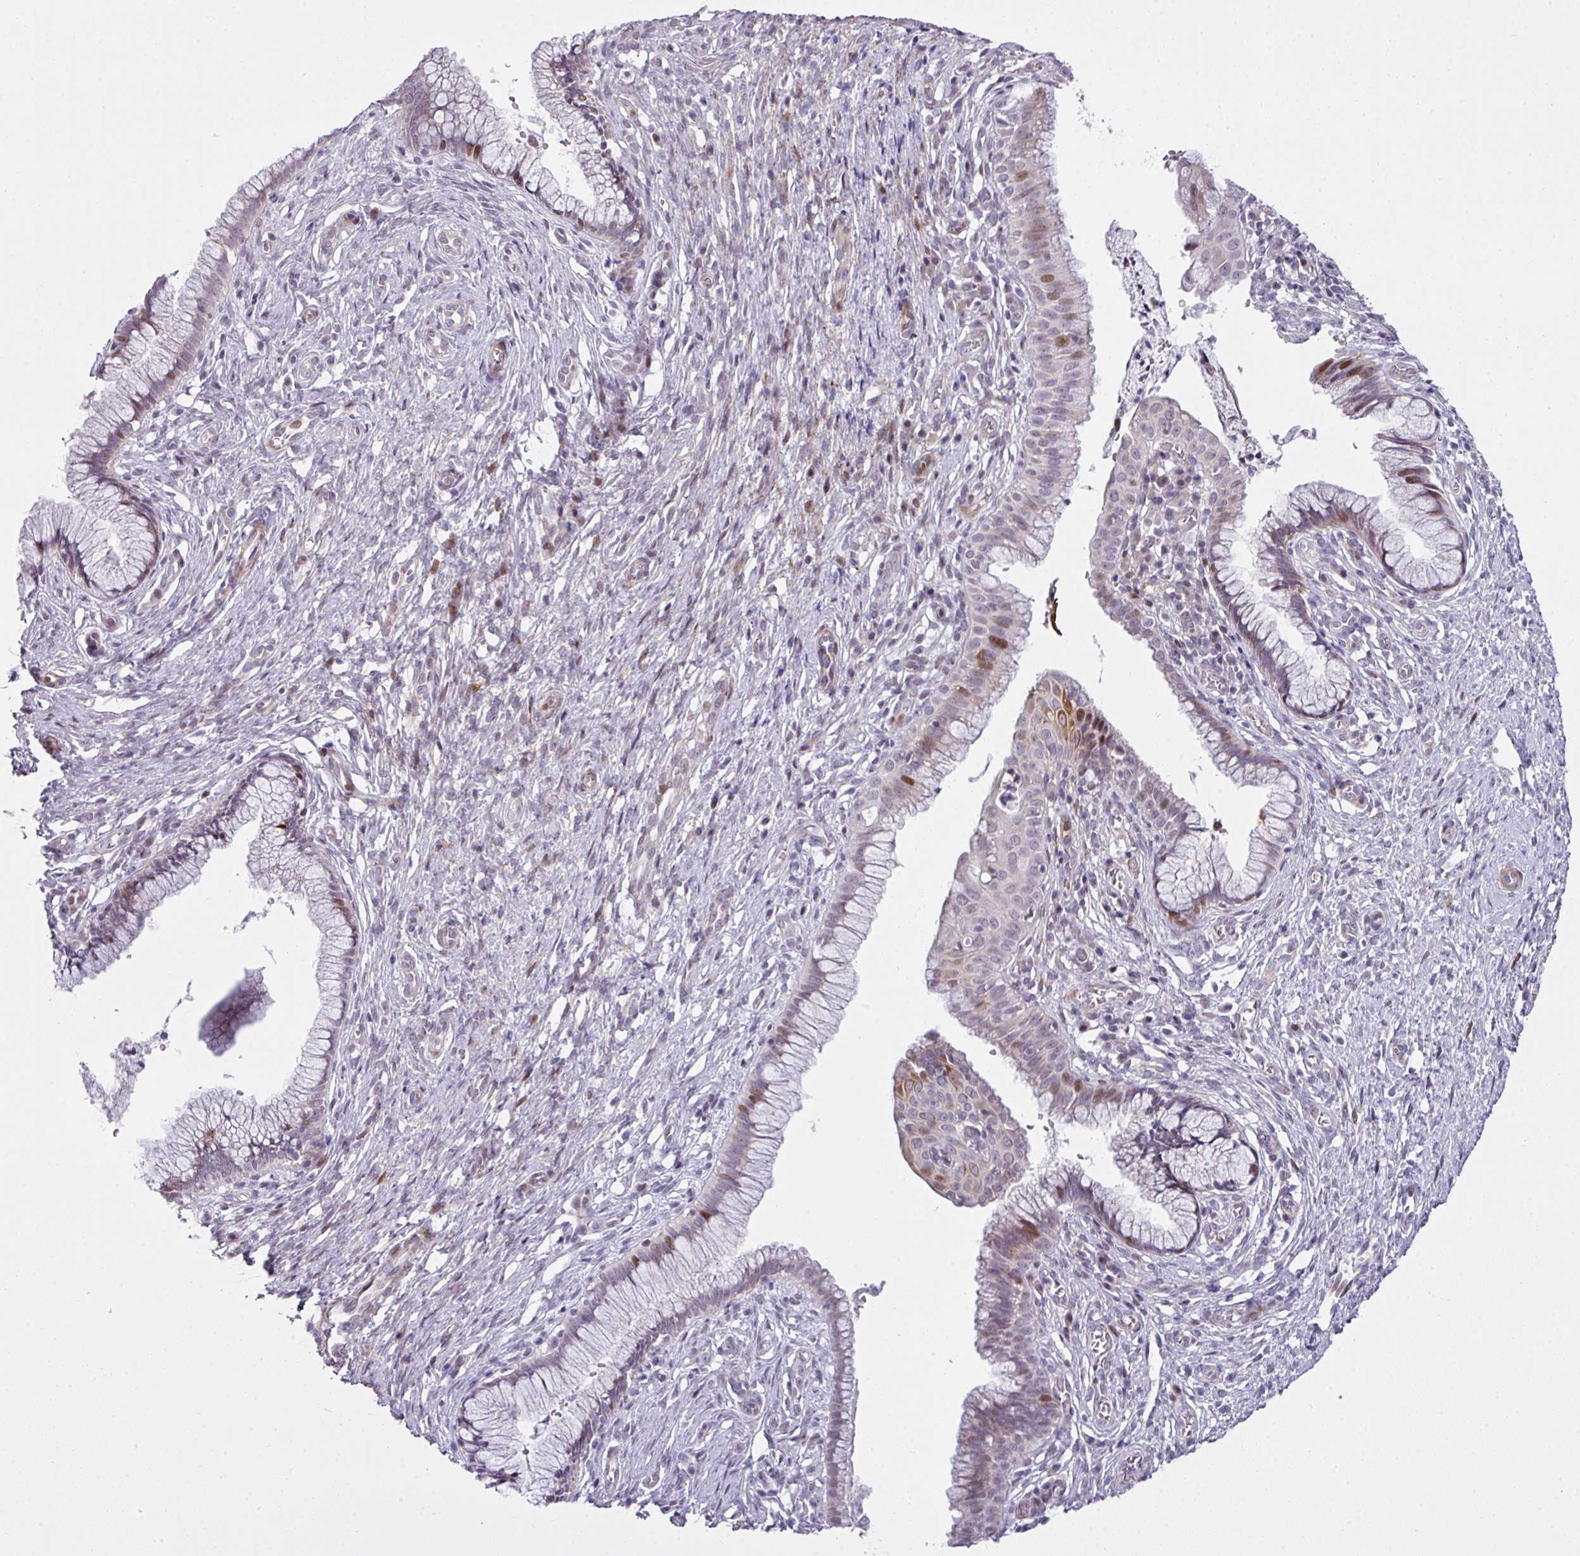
{"staining": {"intensity": "moderate", "quantity": "<25%", "location": "nuclear"}, "tissue": "cervix", "cell_type": "Glandular cells", "image_type": "normal", "snomed": [{"axis": "morphology", "description": "Normal tissue, NOS"}, {"axis": "topography", "description": "Cervix"}], "caption": "A brown stain highlights moderate nuclear expression of a protein in glandular cells of normal cervix. (DAB IHC with brightfield microscopy, high magnification).", "gene": "ZNF688", "patient": {"sex": "female", "age": 36}}